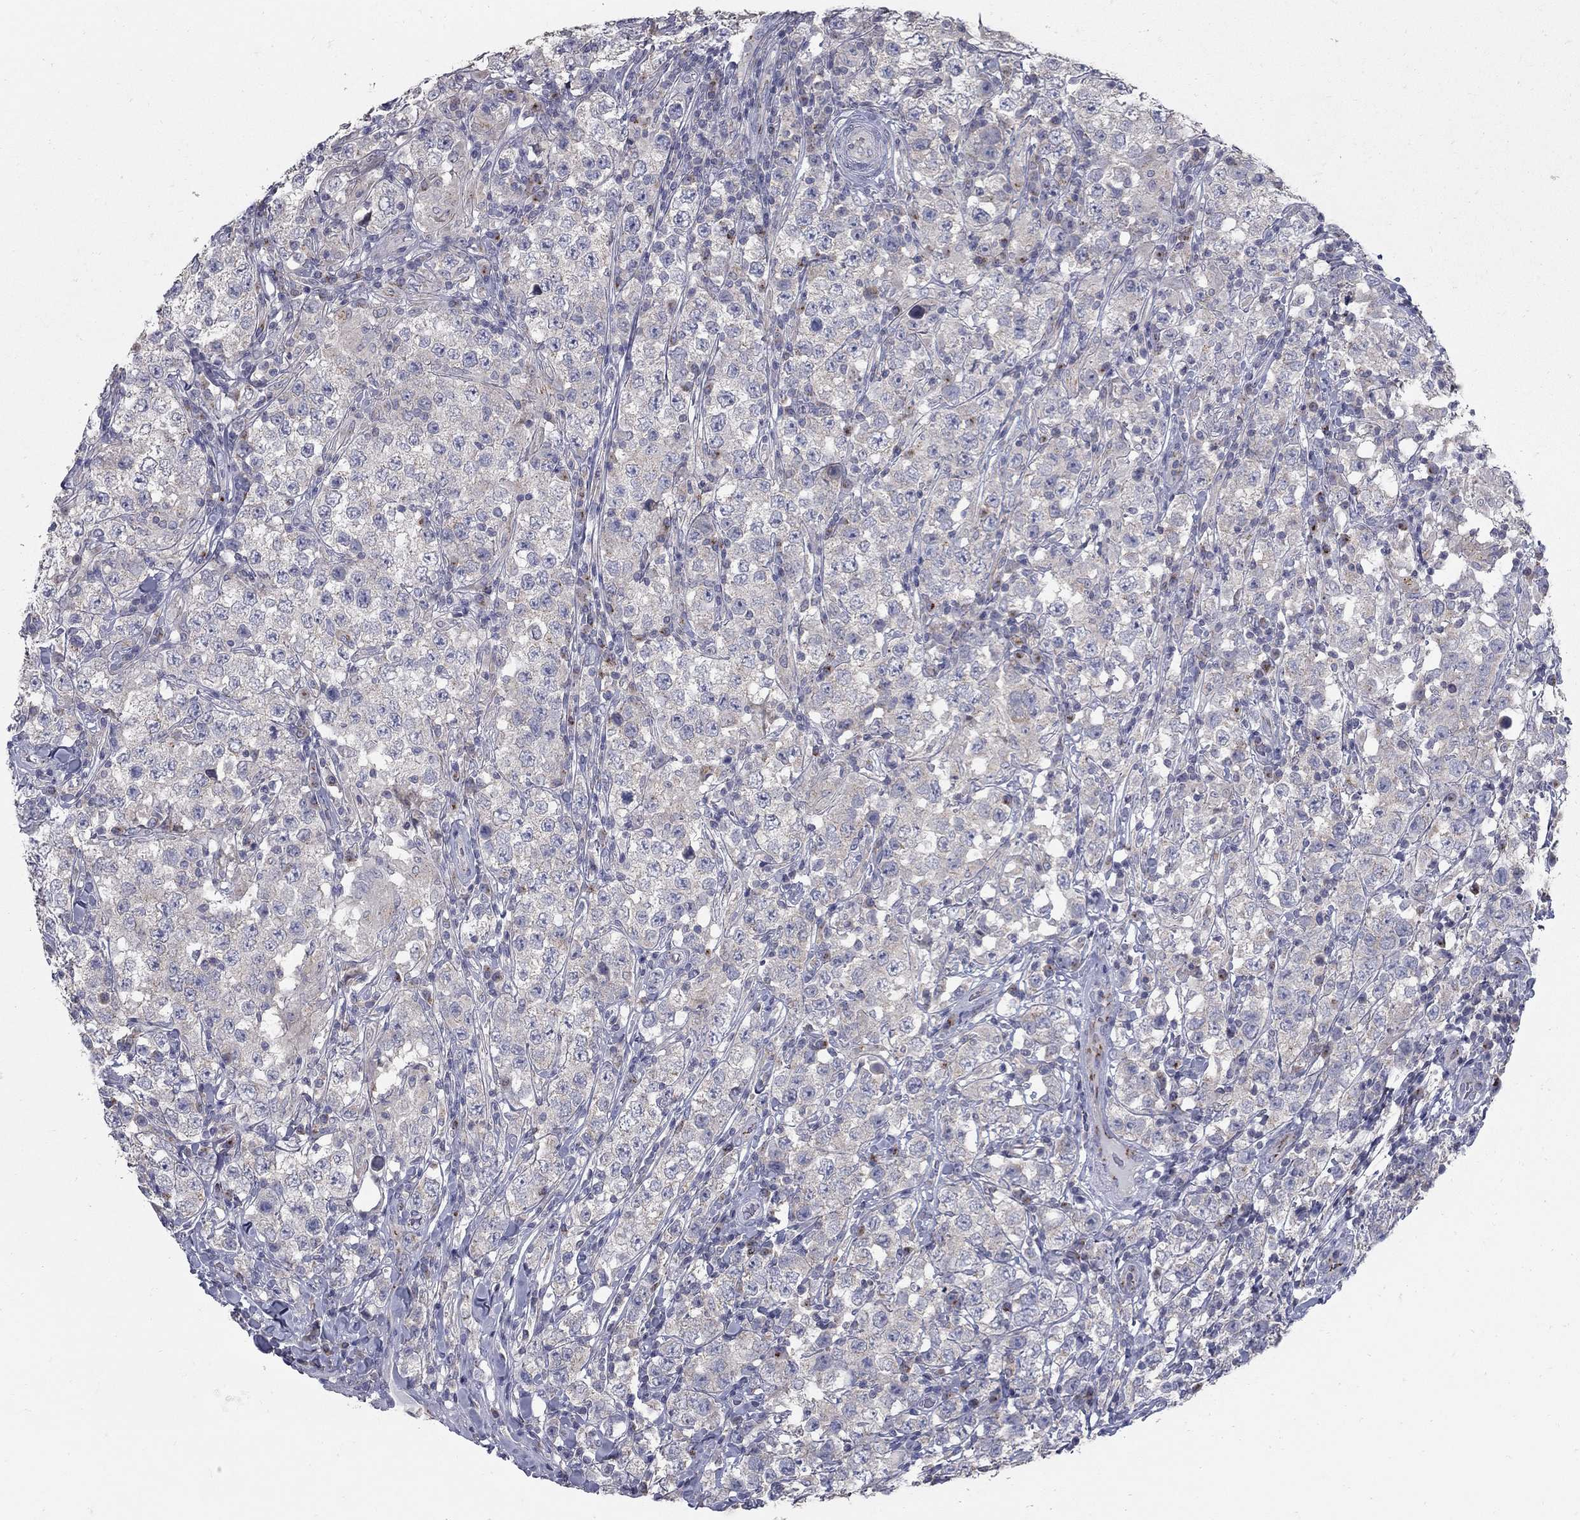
{"staining": {"intensity": "negative", "quantity": "none", "location": "none"}, "tissue": "testis cancer", "cell_type": "Tumor cells", "image_type": "cancer", "snomed": [{"axis": "morphology", "description": "Seminoma, NOS"}, {"axis": "morphology", "description": "Carcinoma, Embryonal, NOS"}, {"axis": "topography", "description": "Testis"}], "caption": "Immunohistochemistry of testis cancer displays no positivity in tumor cells.", "gene": "KIAA0319L", "patient": {"sex": "male", "age": 41}}